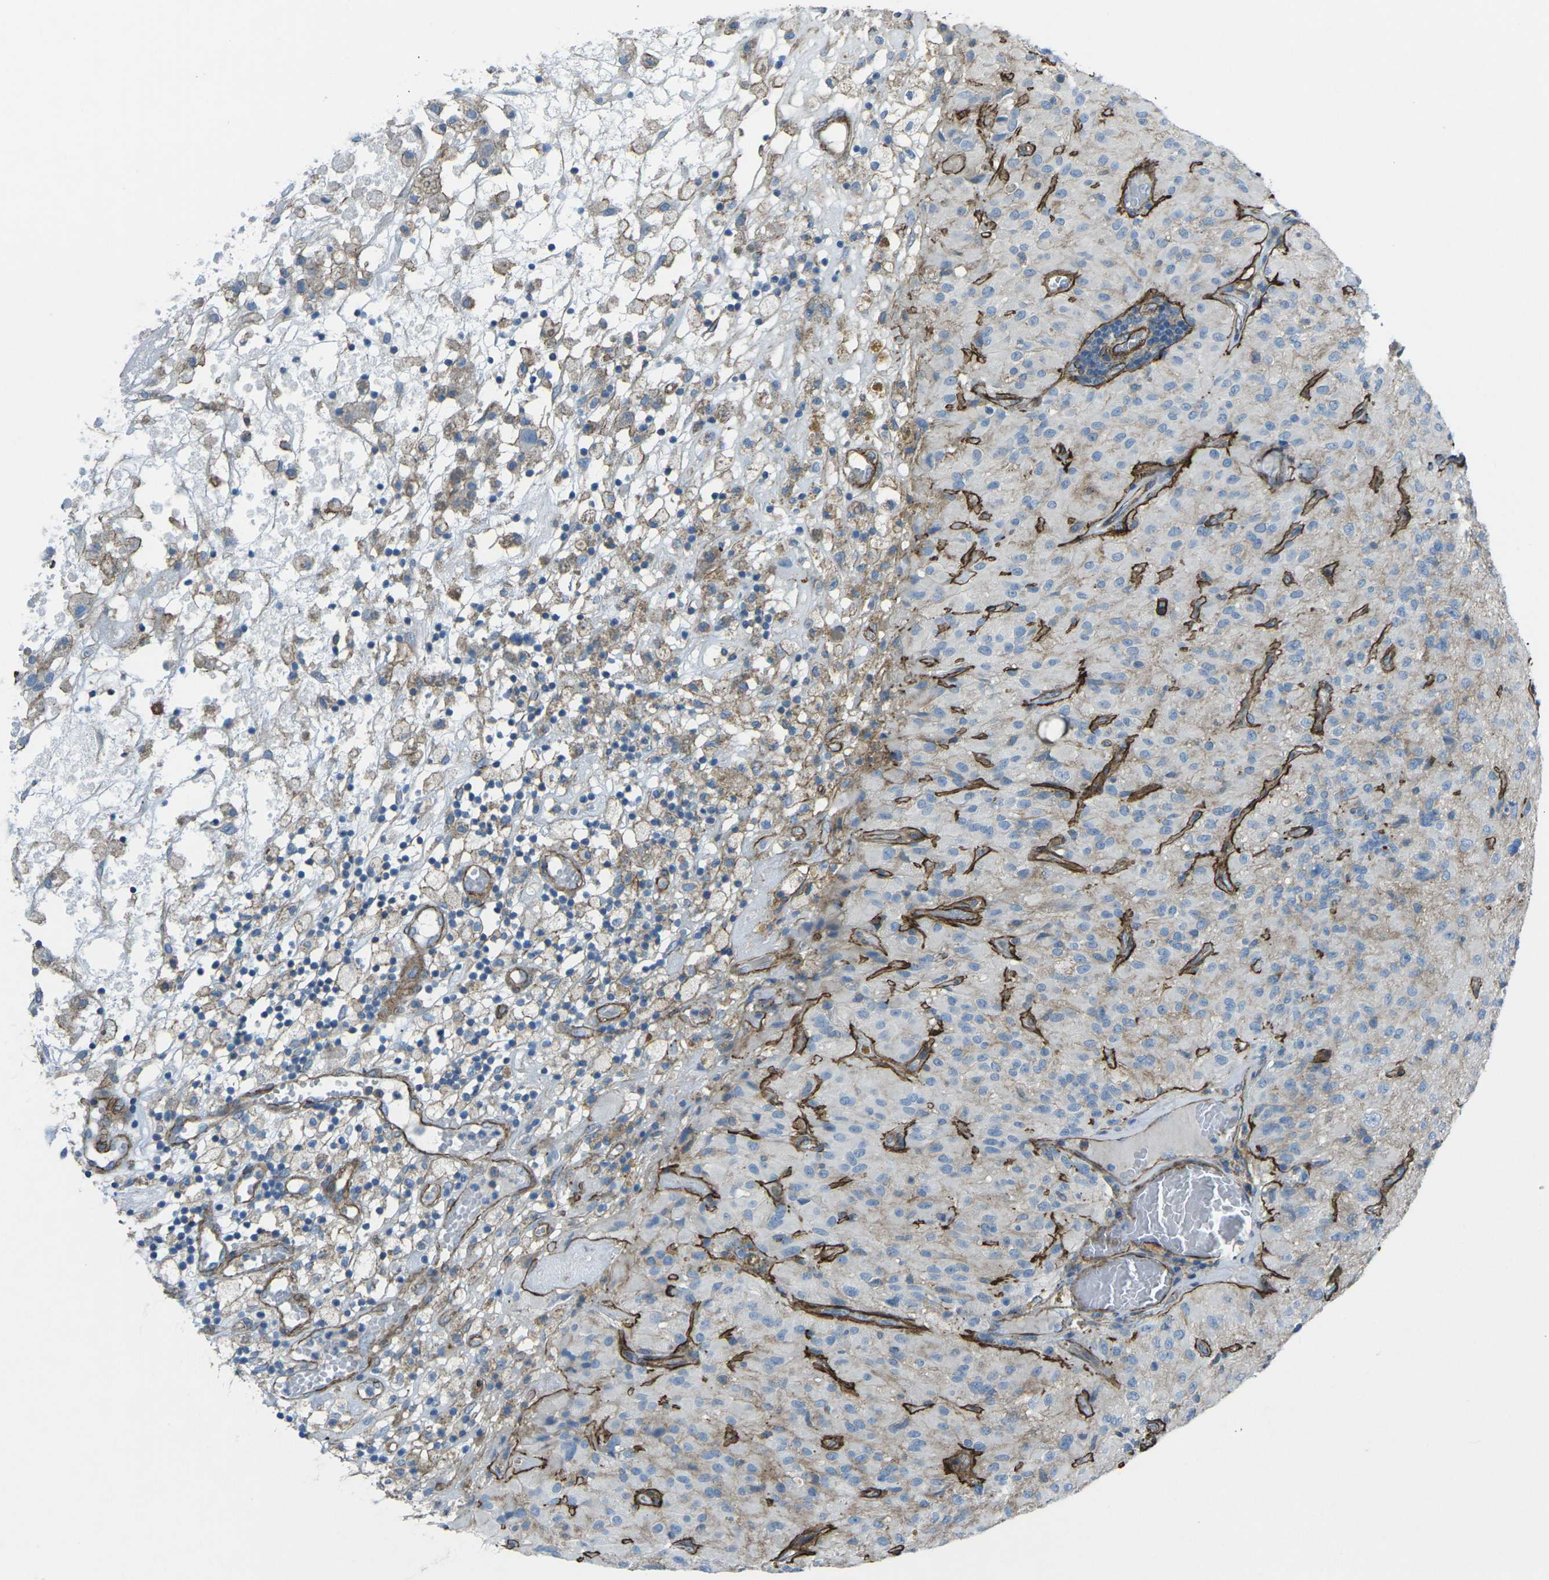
{"staining": {"intensity": "negative", "quantity": "none", "location": "none"}, "tissue": "glioma", "cell_type": "Tumor cells", "image_type": "cancer", "snomed": [{"axis": "morphology", "description": "Glioma, malignant, High grade"}, {"axis": "topography", "description": "Brain"}], "caption": "Human glioma stained for a protein using immunohistochemistry demonstrates no staining in tumor cells.", "gene": "UTRN", "patient": {"sex": "female", "age": 59}}